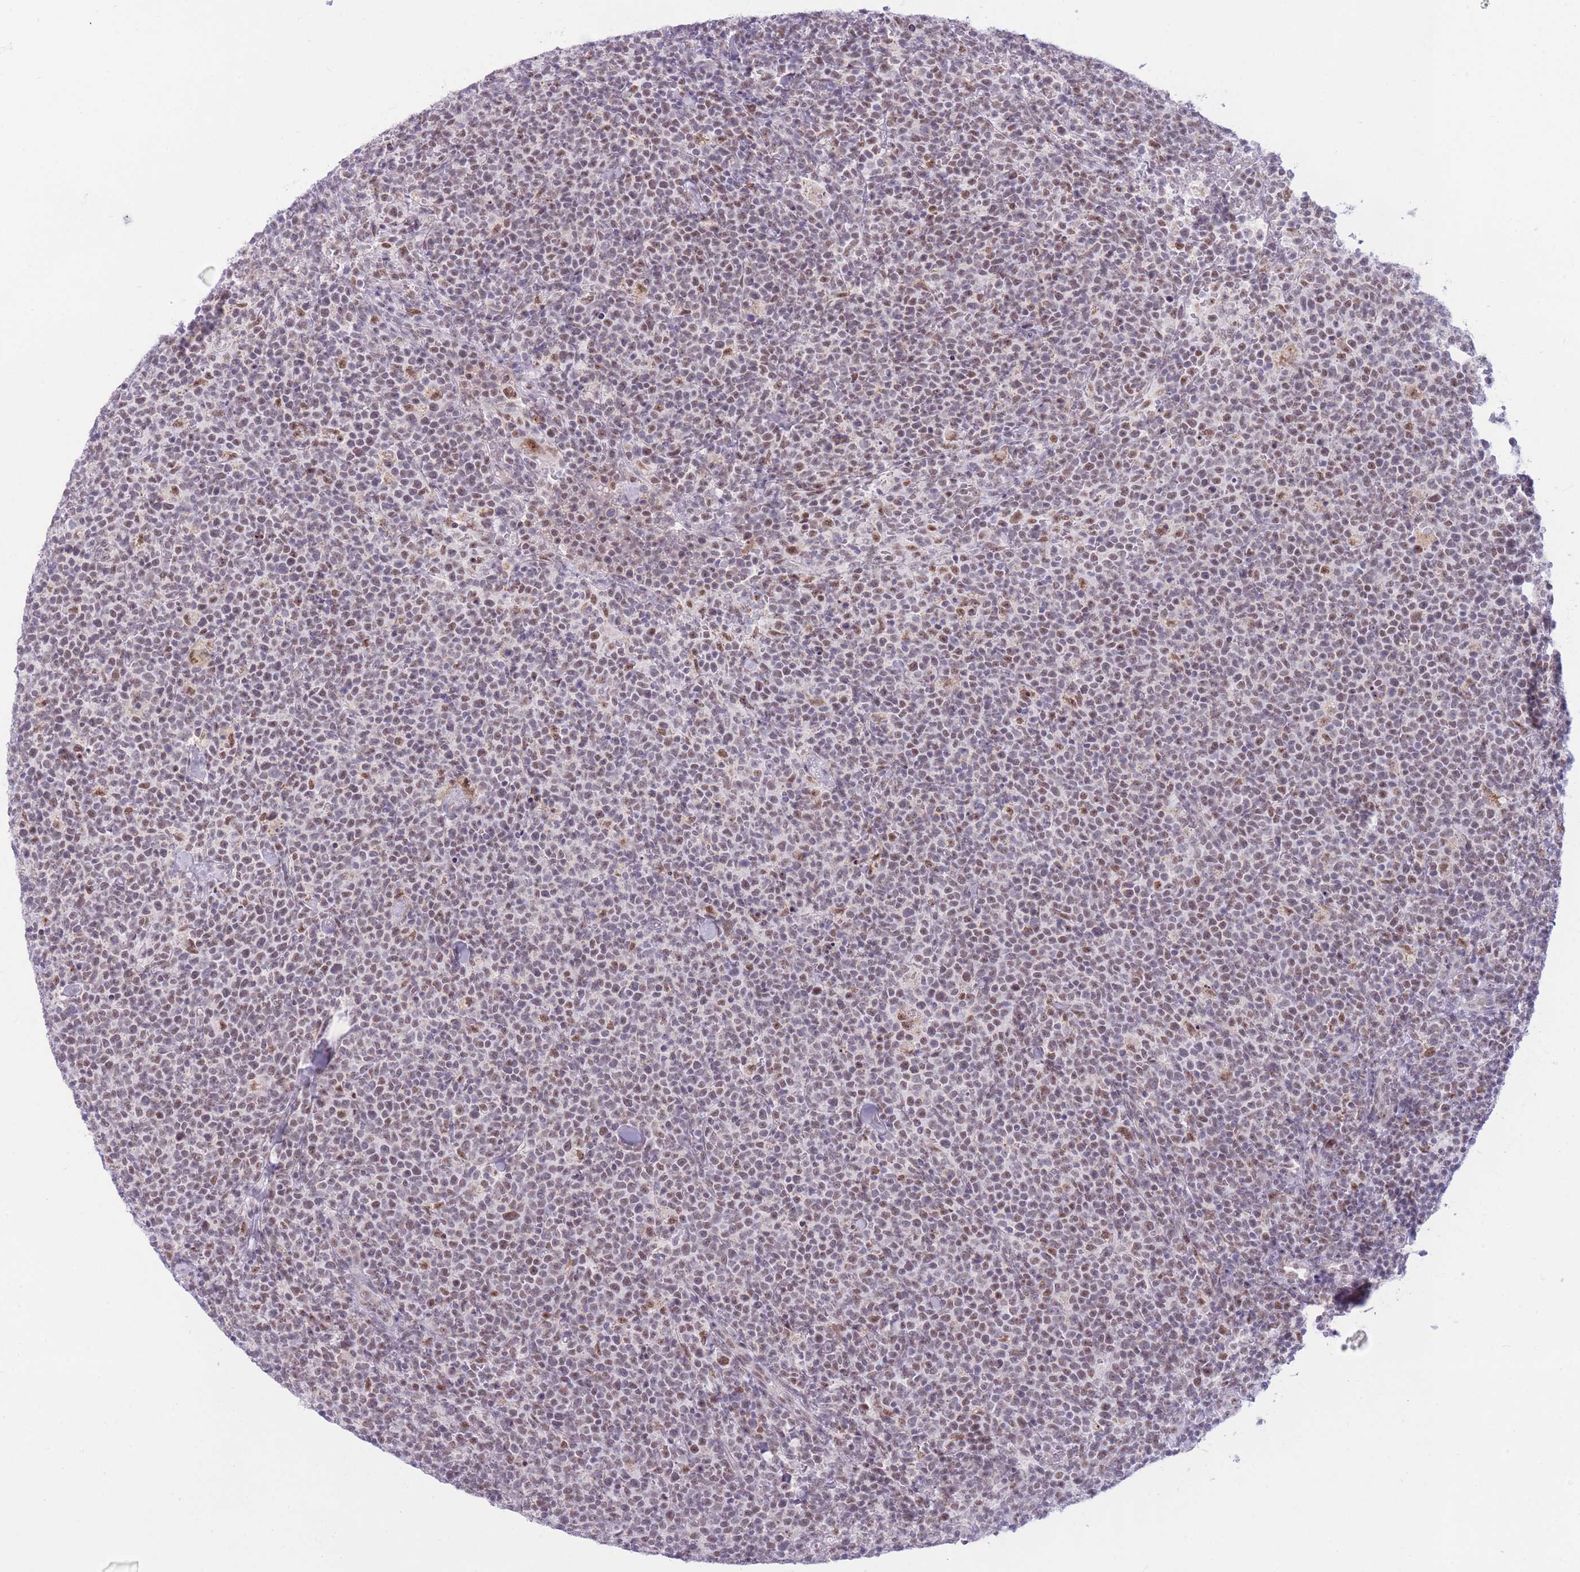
{"staining": {"intensity": "weak", "quantity": "25%-75%", "location": "nuclear"}, "tissue": "lymphoma", "cell_type": "Tumor cells", "image_type": "cancer", "snomed": [{"axis": "morphology", "description": "Malignant lymphoma, non-Hodgkin's type, High grade"}, {"axis": "topography", "description": "Lymph node"}], "caption": "A photomicrograph showing weak nuclear positivity in about 25%-75% of tumor cells in lymphoma, as visualized by brown immunohistochemical staining.", "gene": "CYP2B6", "patient": {"sex": "male", "age": 61}}